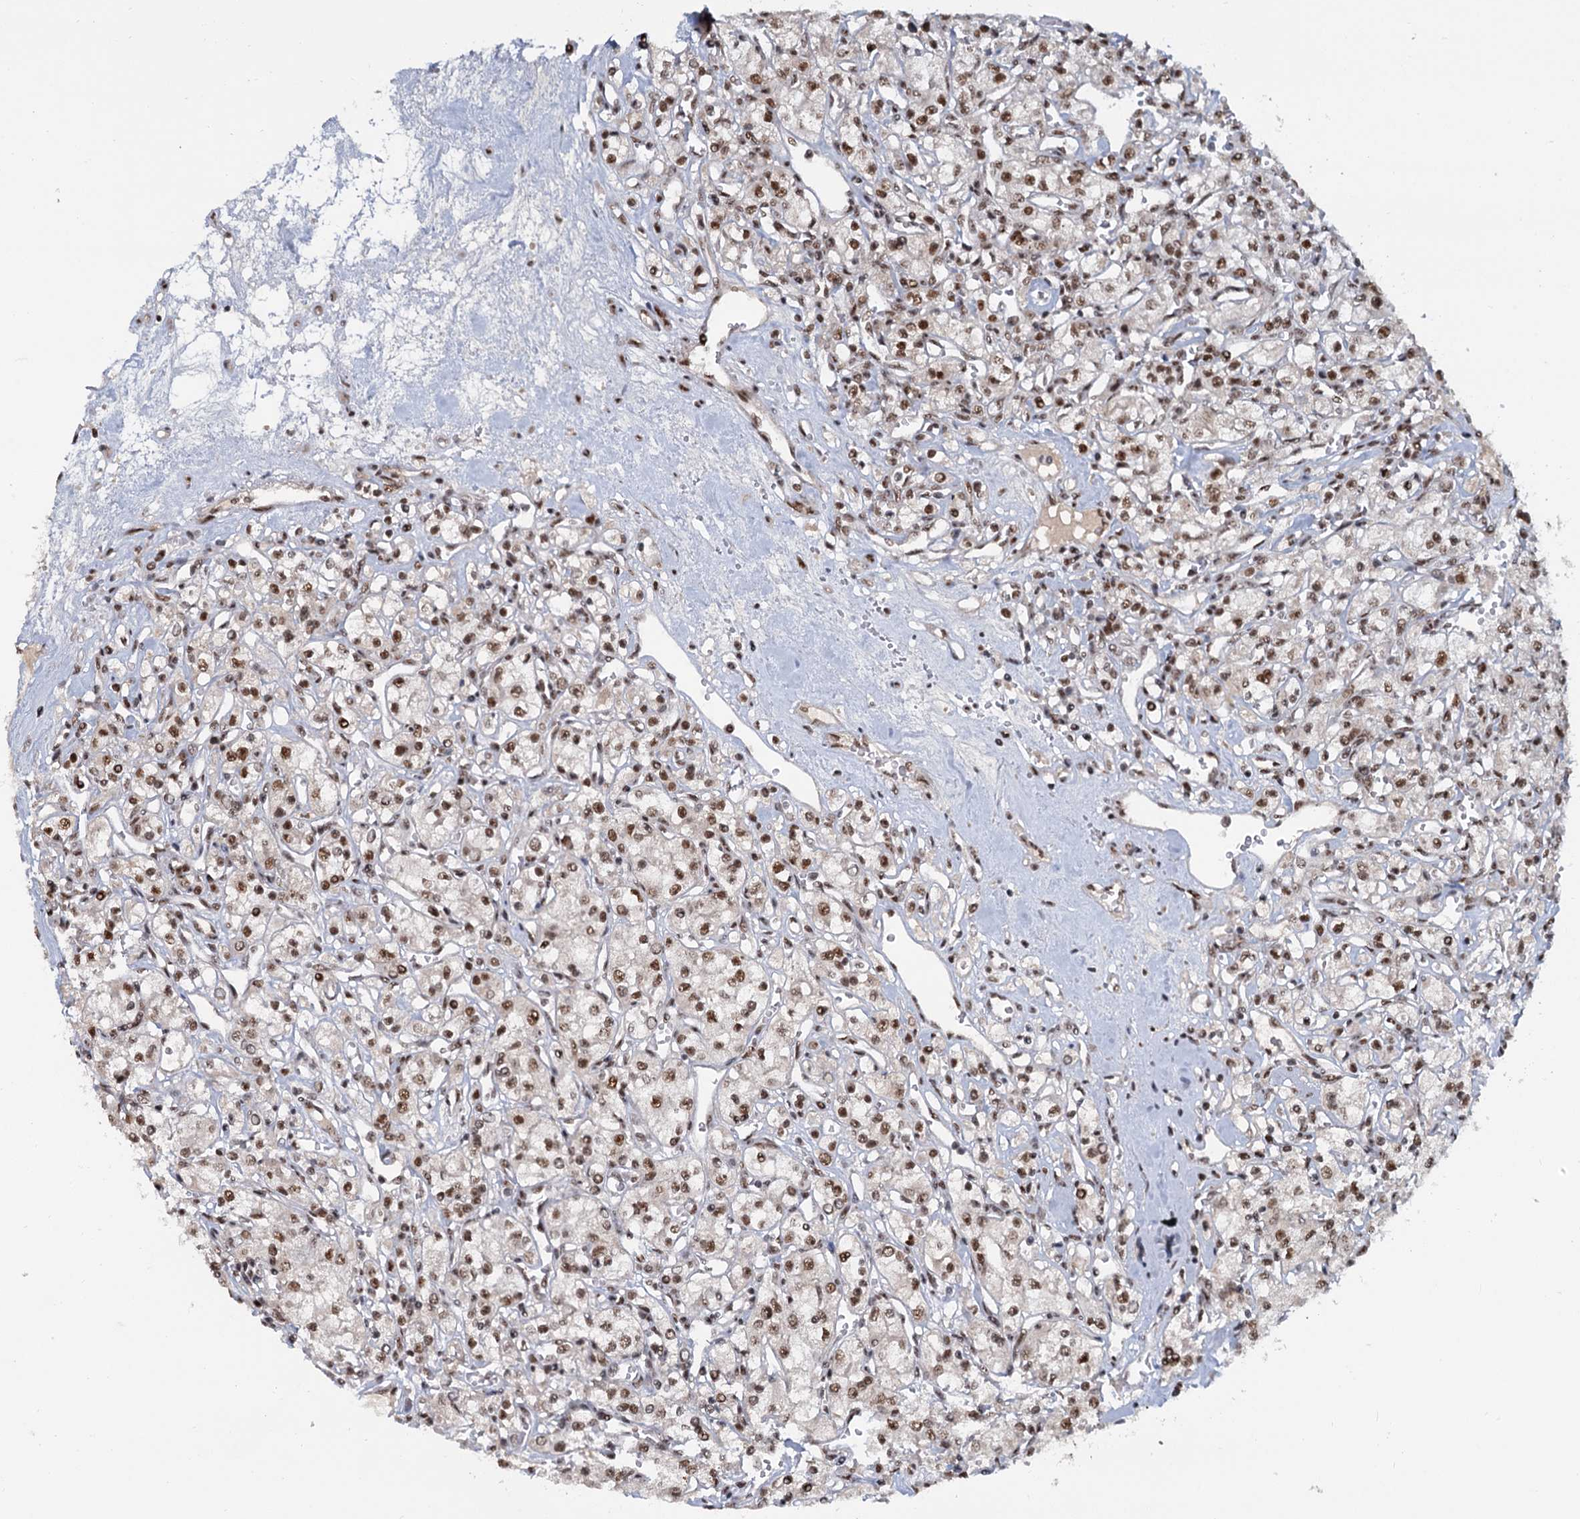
{"staining": {"intensity": "moderate", "quantity": ">75%", "location": "nuclear"}, "tissue": "renal cancer", "cell_type": "Tumor cells", "image_type": "cancer", "snomed": [{"axis": "morphology", "description": "Adenocarcinoma, NOS"}, {"axis": "topography", "description": "Kidney"}], "caption": "DAB immunohistochemical staining of renal cancer (adenocarcinoma) exhibits moderate nuclear protein staining in about >75% of tumor cells.", "gene": "WBP4", "patient": {"sex": "female", "age": 59}}